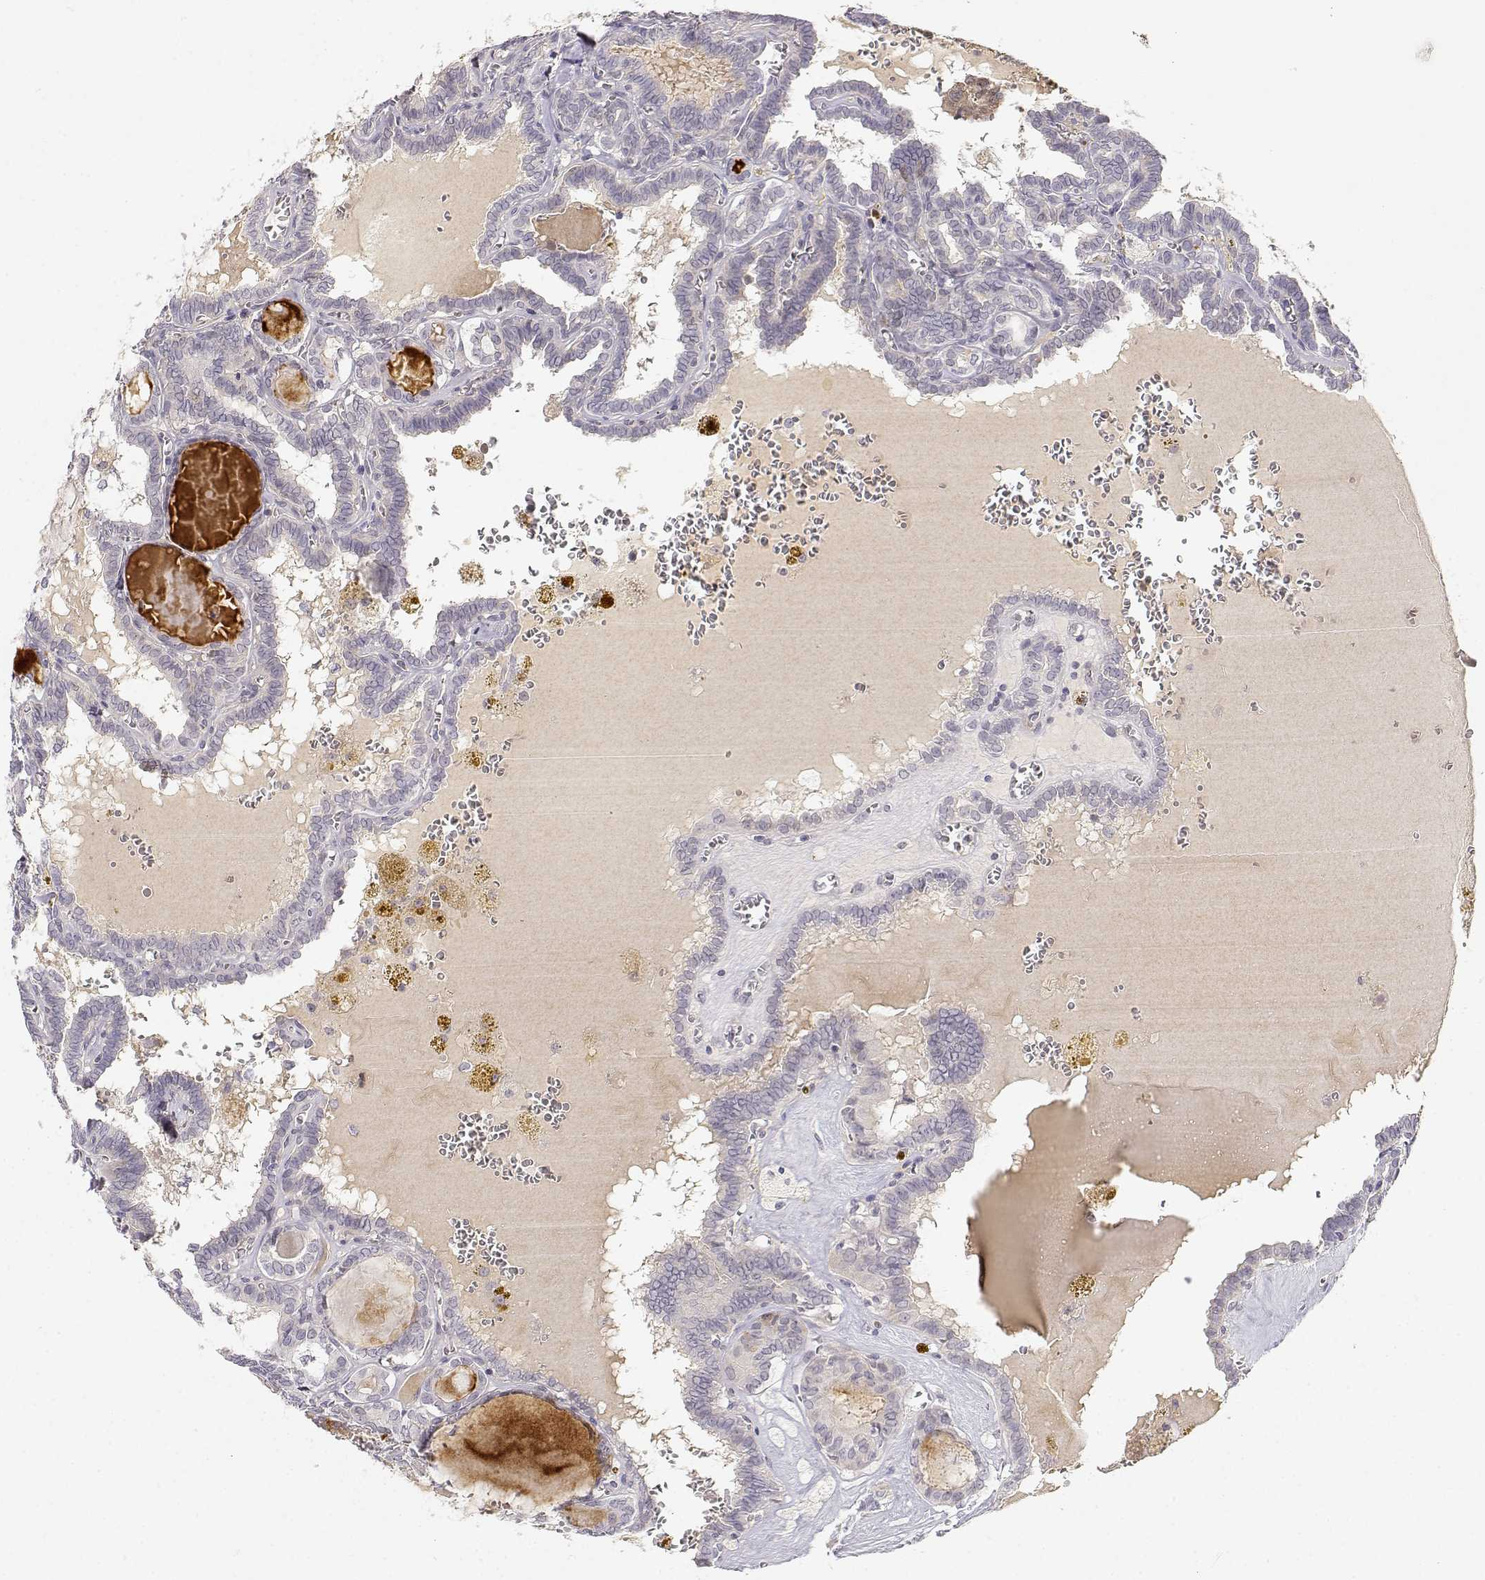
{"staining": {"intensity": "negative", "quantity": "none", "location": "none"}, "tissue": "thyroid cancer", "cell_type": "Tumor cells", "image_type": "cancer", "snomed": [{"axis": "morphology", "description": "Papillary adenocarcinoma, NOS"}, {"axis": "topography", "description": "Thyroid gland"}], "caption": "Thyroid cancer (papillary adenocarcinoma) was stained to show a protein in brown. There is no significant expression in tumor cells.", "gene": "EAF2", "patient": {"sex": "female", "age": 39}}